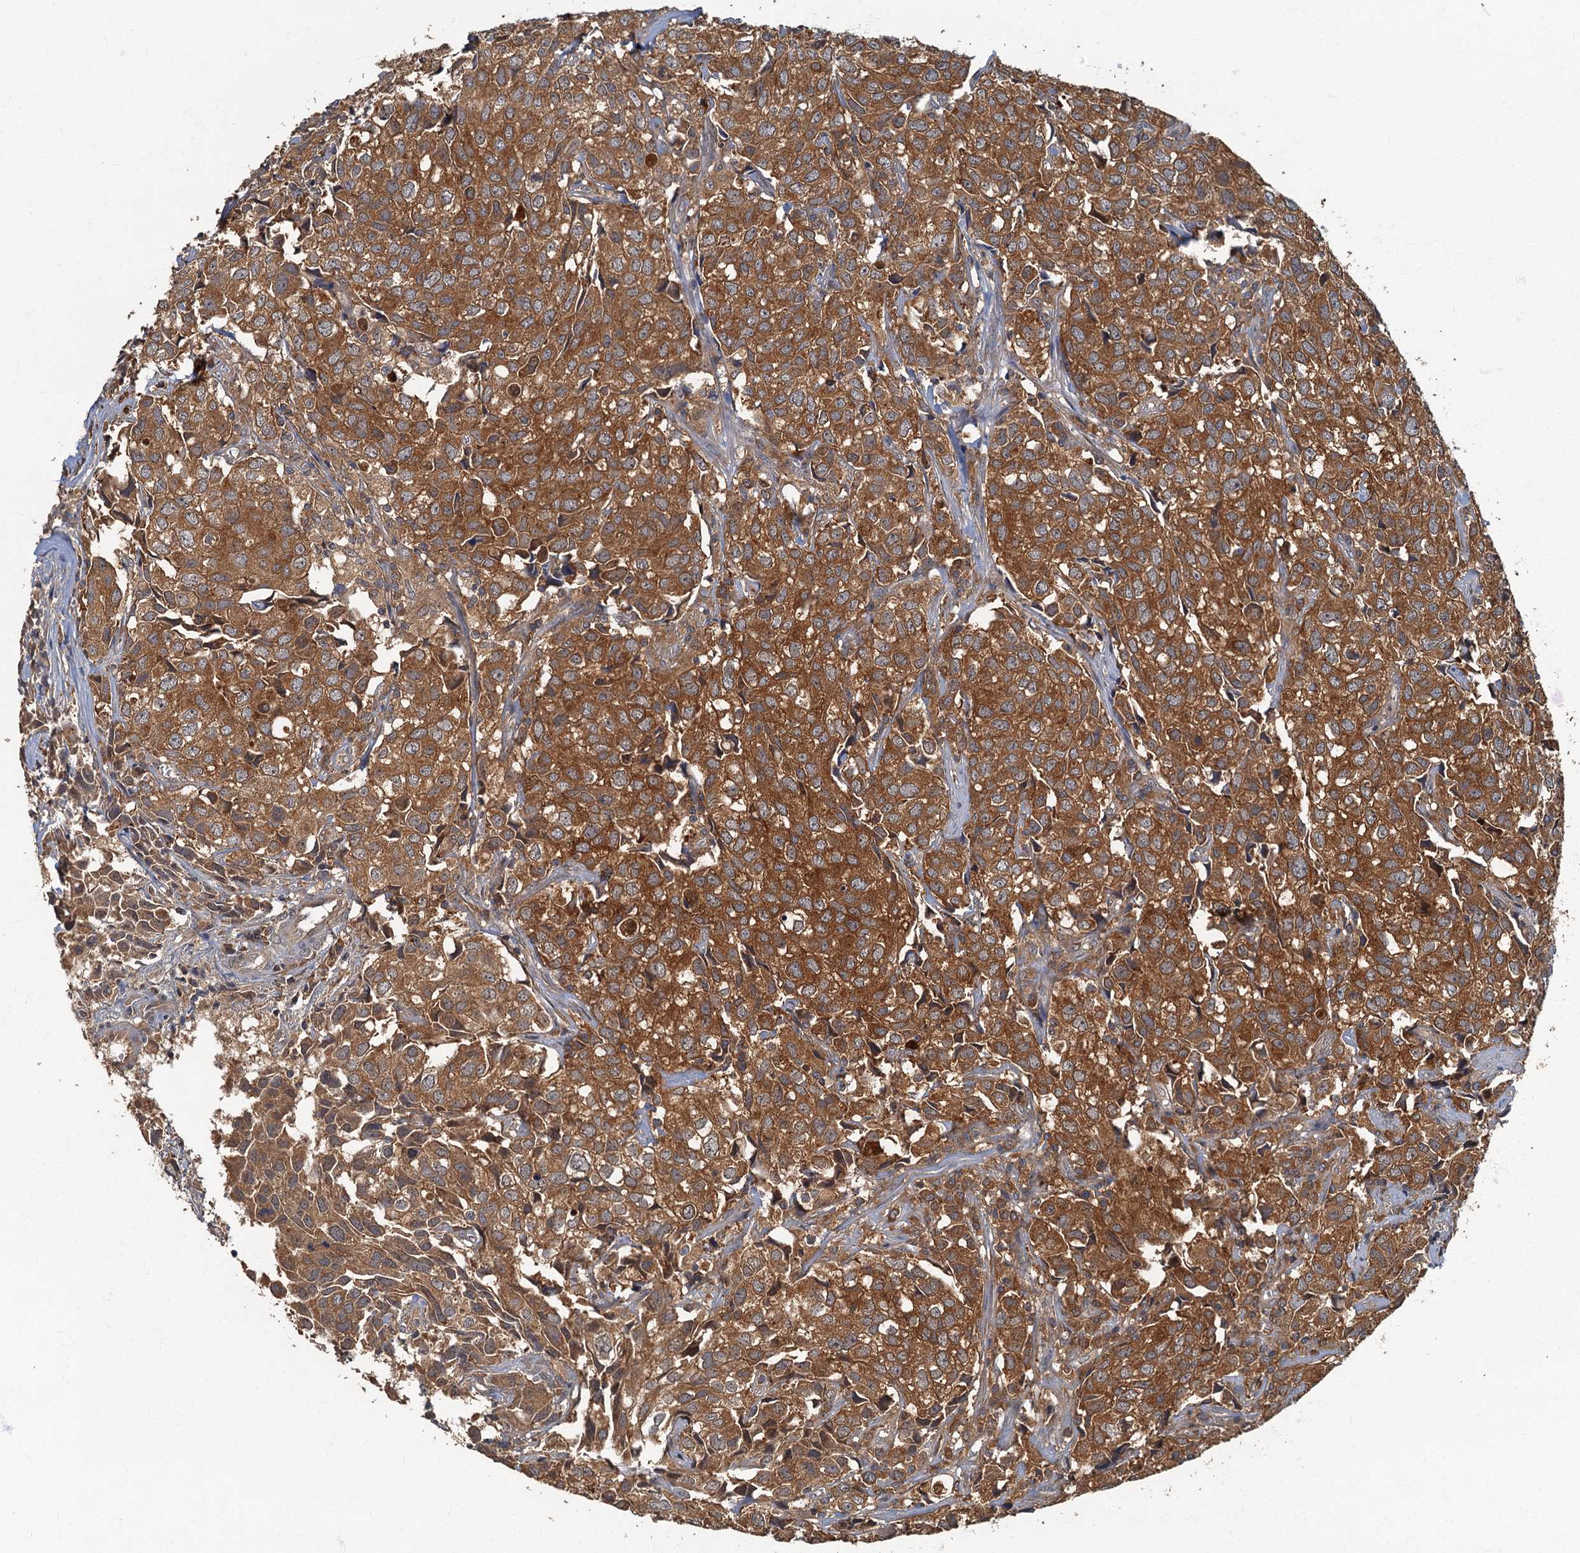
{"staining": {"intensity": "strong", "quantity": ">75%", "location": "cytoplasmic/membranous"}, "tissue": "urothelial cancer", "cell_type": "Tumor cells", "image_type": "cancer", "snomed": [{"axis": "morphology", "description": "Urothelial carcinoma, High grade"}, {"axis": "topography", "description": "Urinary bladder"}], "caption": "The immunohistochemical stain labels strong cytoplasmic/membranous expression in tumor cells of high-grade urothelial carcinoma tissue.", "gene": "WDCP", "patient": {"sex": "female", "age": 75}}